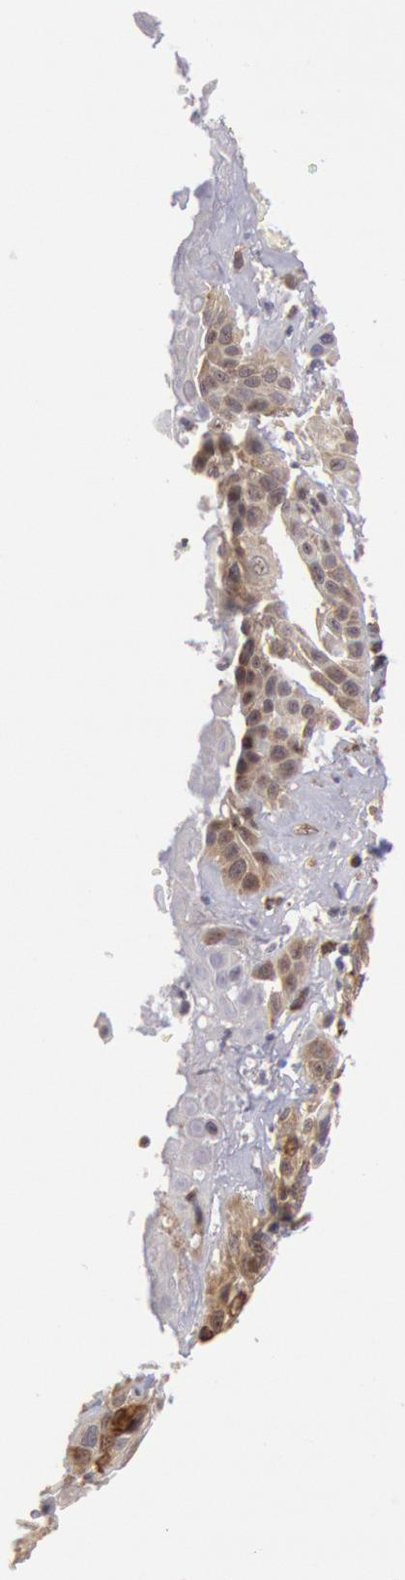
{"staining": {"intensity": "weak", "quantity": ">75%", "location": "cytoplasmic/membranous"}, "tissue": "cervical cancer", "cell_type": "Tumor cells", "image_type": "cancer", "snomed": [{"axis": "morphology", "description": "Squamous cell carcinoma, NOS"}, {"axis": "topography", "description": "Cervix"}], "caption": "Protein staining demonstrates weak cytoplasmic/membranous positivity in about >75% of tumor cells in cervical squamous cell carcinoma. Using DAB (brown) and hematoxylin (blue) stains, captured at high magnification using brightfield microscopy.", "gene": "TAP2", "patient": {"sex": "female", "age": 57}}